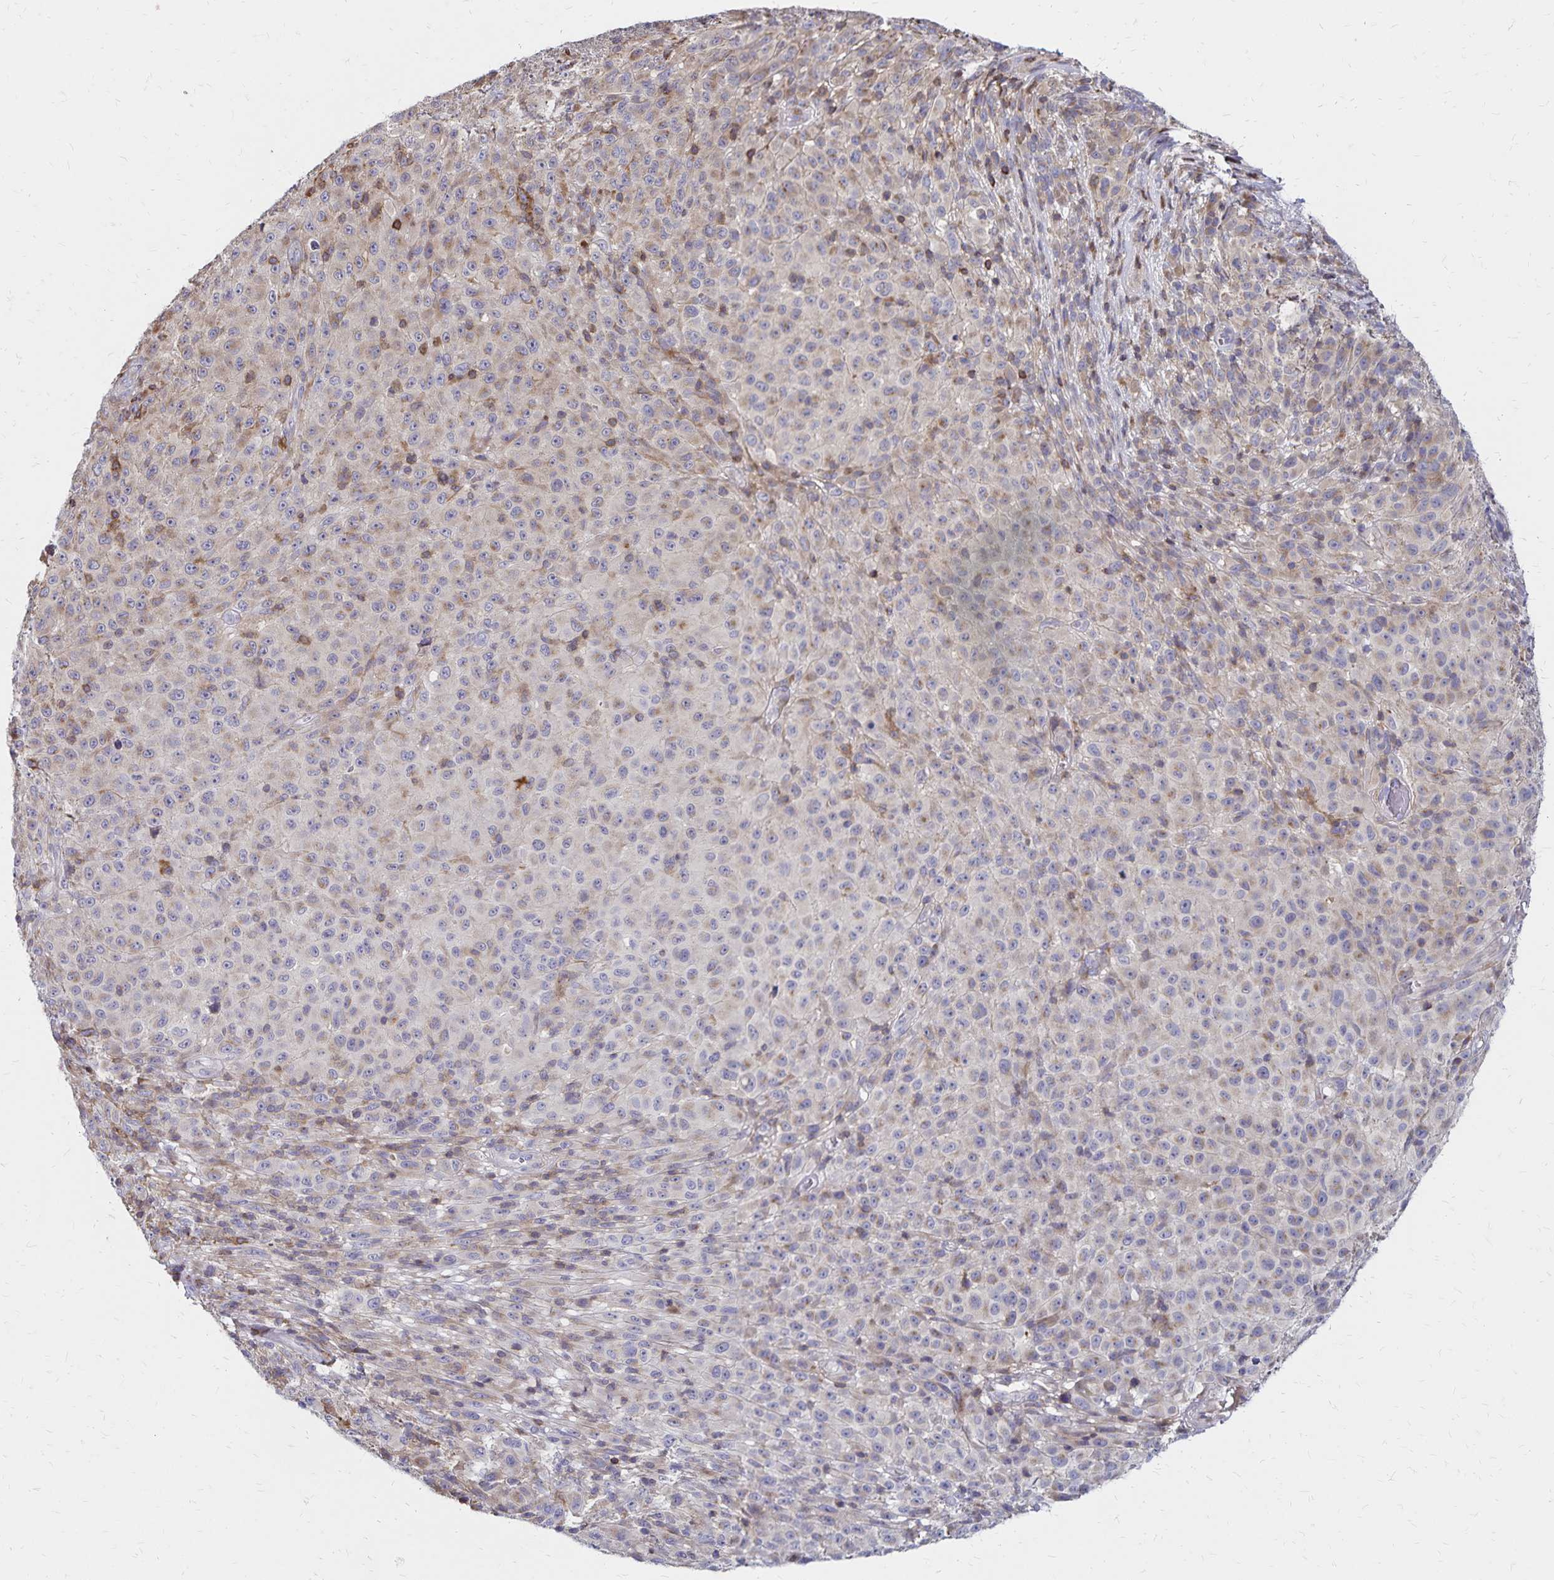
{"staining": {"intensity": "negative", "quantity": "none", "location": "none"}, "tissue": "melanoma", "cell_type": "Tumor cells", "image_type": "cancer", "snomed": [{"axis": "morphology", "description": "Malignant melanoma, NOS"}, {"axis": "topography", "description": "Skin"}], "caption": "Tumor cells are negative for protein expression in human malignant melanoma.", "gene": "NAGPA", "patient": {"sex": "male", "age": 73}}